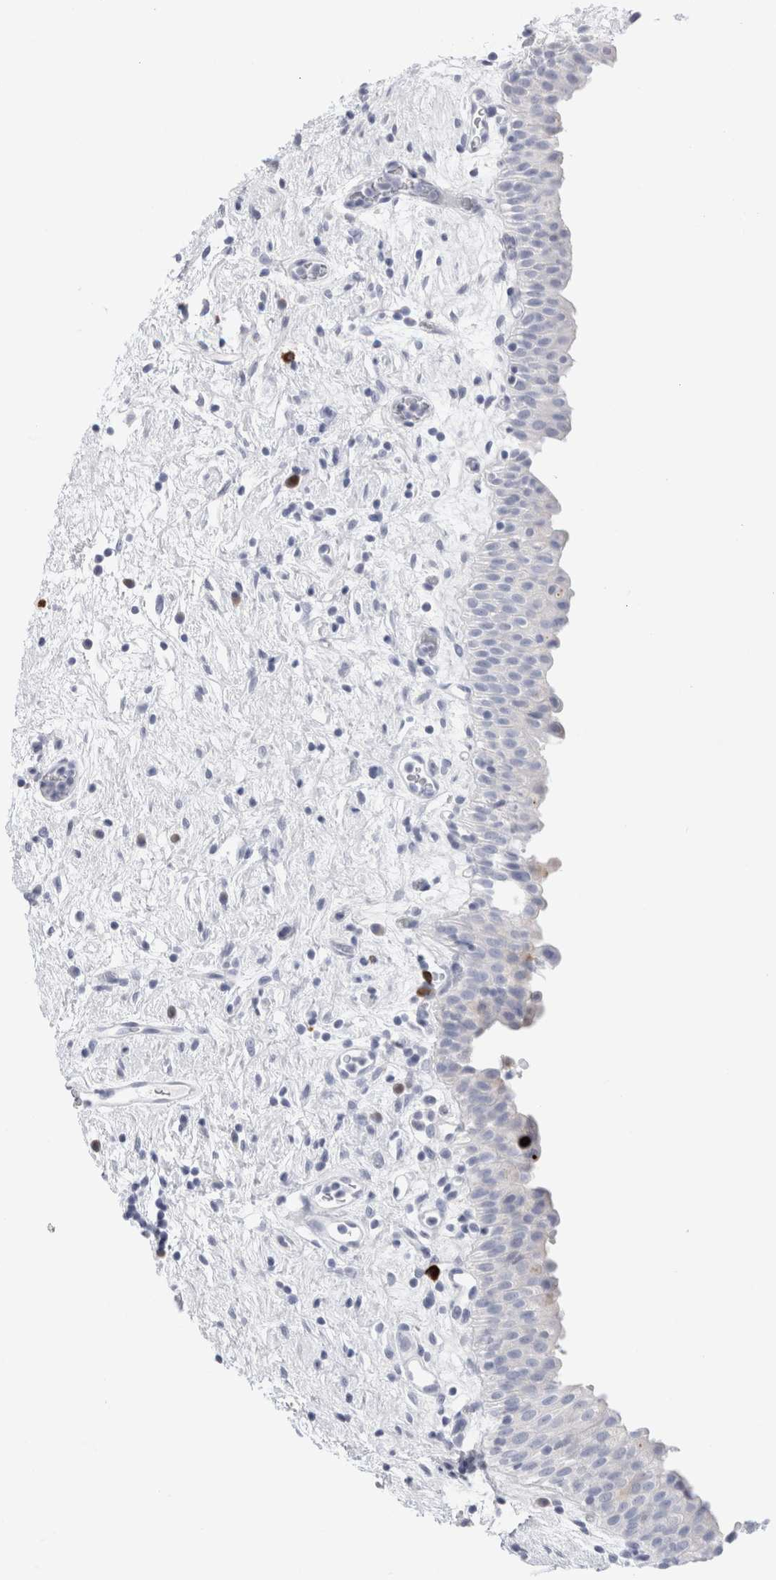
{"staining": {"intensity": "negative", "quantity": "none", "location": "none"}, "tissue": "urinary bladder", "cell_type": "Urothelial cells", "image_type": "normal", "snomed": [{"axis": "morphology", "description": "Normal tissue, NOS"}, {"axis": "topography", "description": "Urinary bladder"}], "caption": "IHC image of unremarkable urinary bladder: urinary bladder stained with DAB (3,3'-diaminobenzidine) reveals no significant protein positivity in urothelial cells.", "gene": "SLC22A12", "patient": {"sex": "male", "age": 82}}